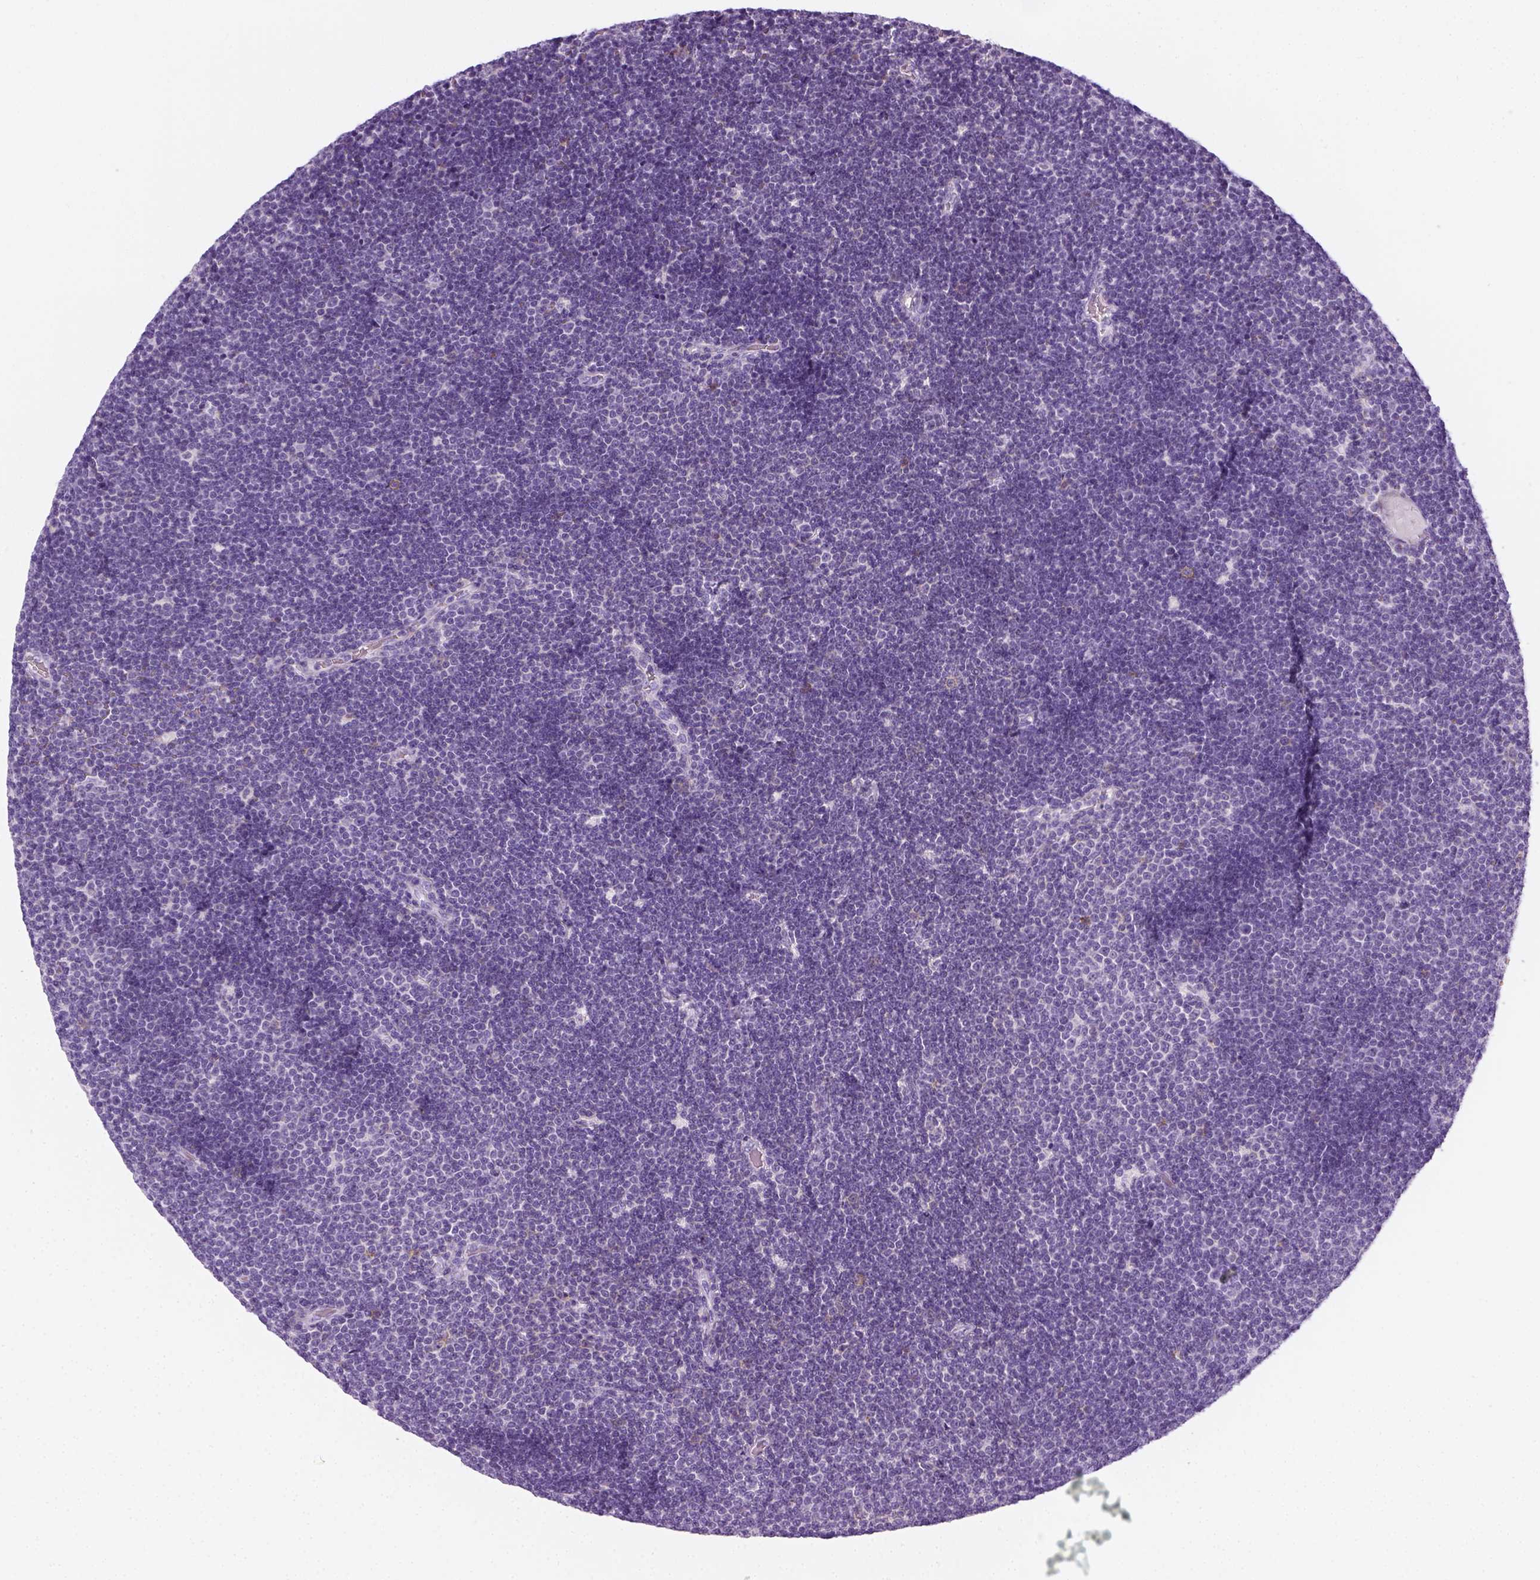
{"staining": {"intensity": "negative", "quantity": "none", "location": "none"}, "tissue": "lymphoma", "cell_type": "Tumor cells", "image_type": "cancer", "snomed": [{"axis": "morphology", "description": "Malignant lymphoma, non-Hodgkin's type, Low grade"}, {"axis": "topography", "description": "Brain"}], "caption": "Photomicrograph shows no significant protein positivity in tumor cells of low-grade malignant lymphoma, non-Hodgkin's type.", "gene": "AQP3", "patient": {"sex": "female", "age": 66}}